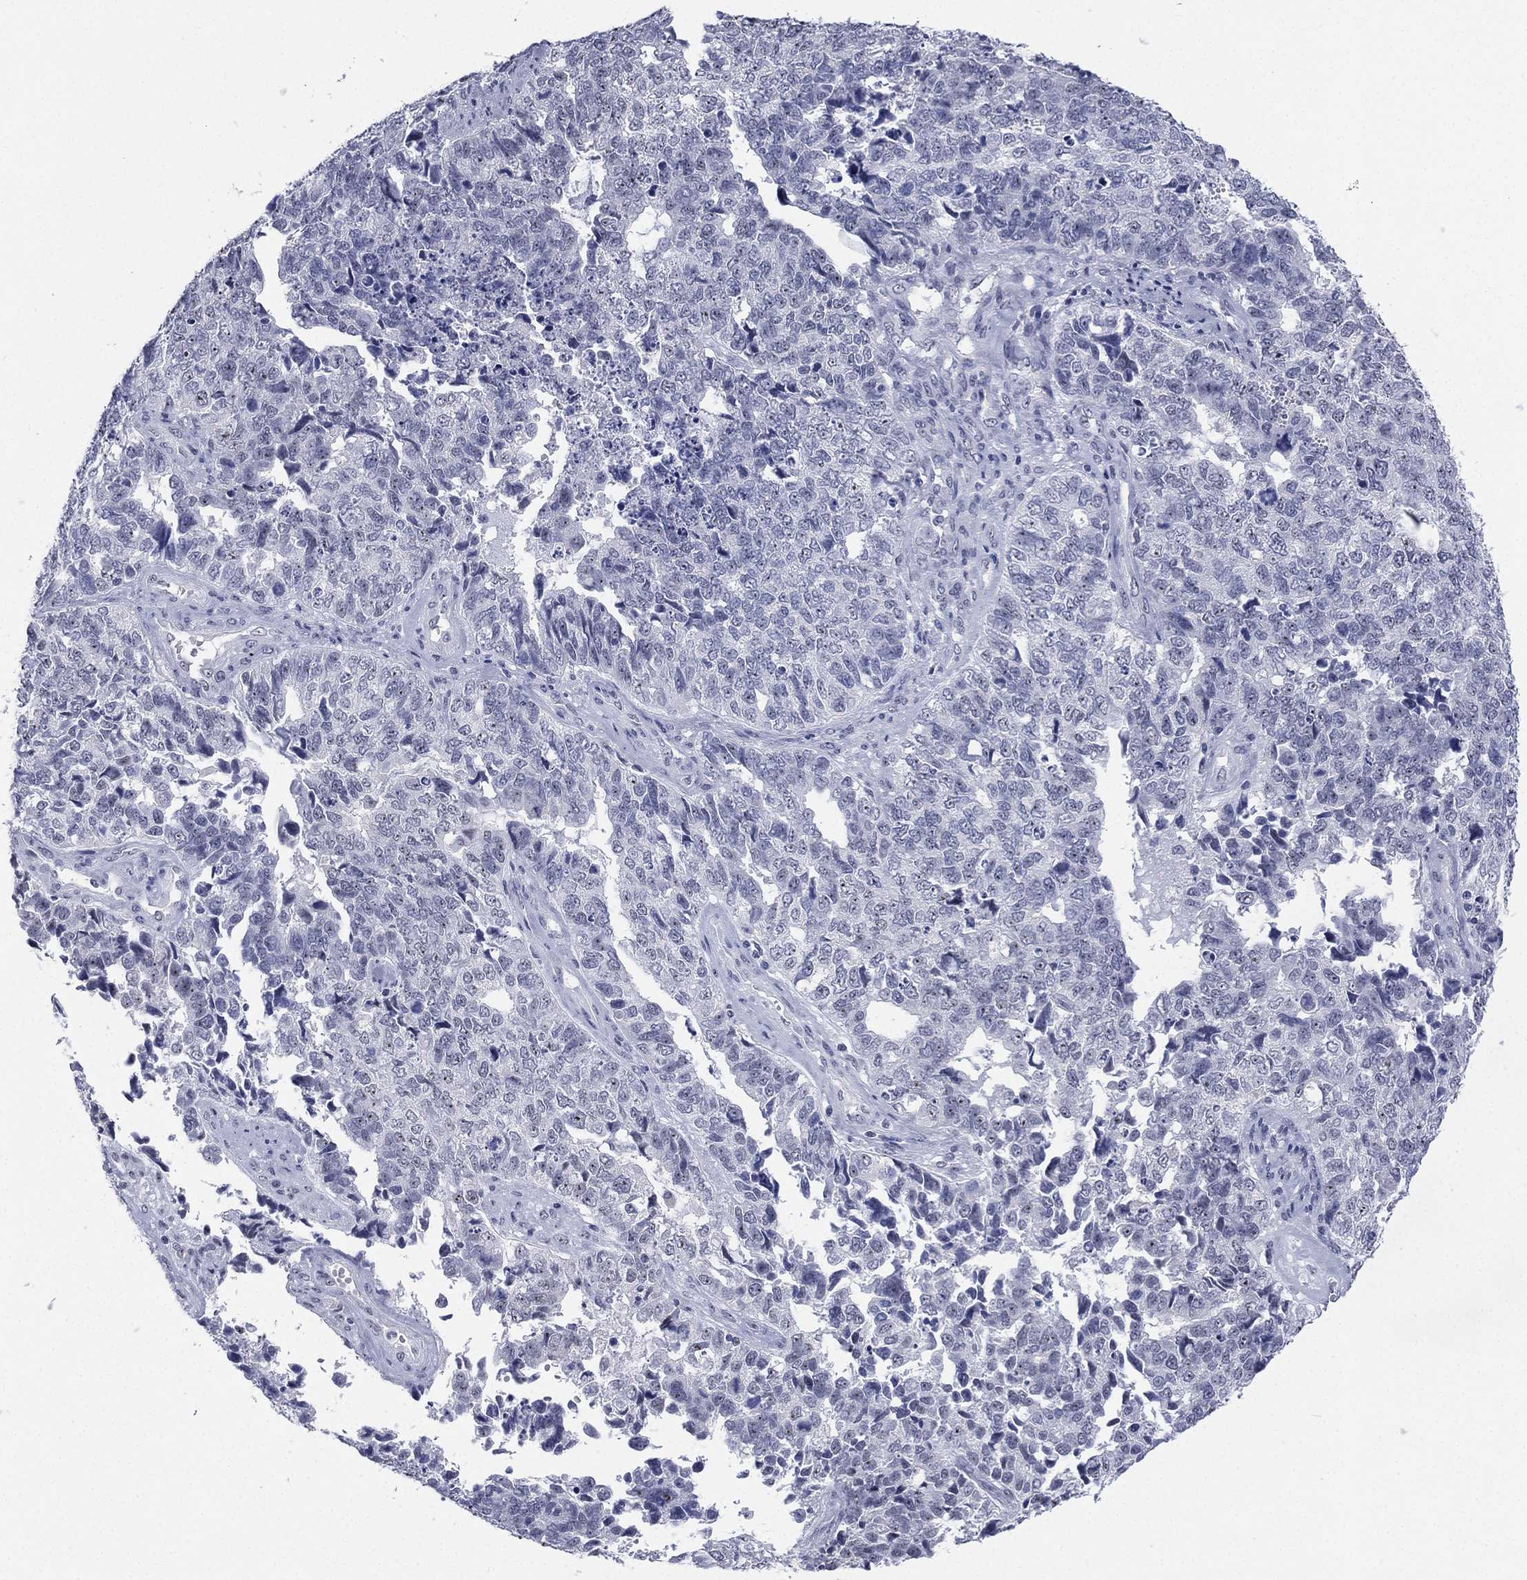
{"staining": {"intensity": "negative", "quantity": "none", "location": "none"}, "tissue": "cervical cancer", "cell_type": "Tumor cells", "image_type": "cancer", "snomed": [{"axis": "morphology", "description": "Squamous cell carcinoma, NOS"}, {"axis": "topography", "description": "Cervix"}], "caption": "Tumor cells are negative for protein expression in human cervical cancer (squamous cell carcinoma). The staining is performed using DAB (3,3'-diaminobenzidine) brown chromogen with nuclei counter-stained in using hematoxylin.", "gene": "CD22", "patient": {"sex": "female", "age": 63}}